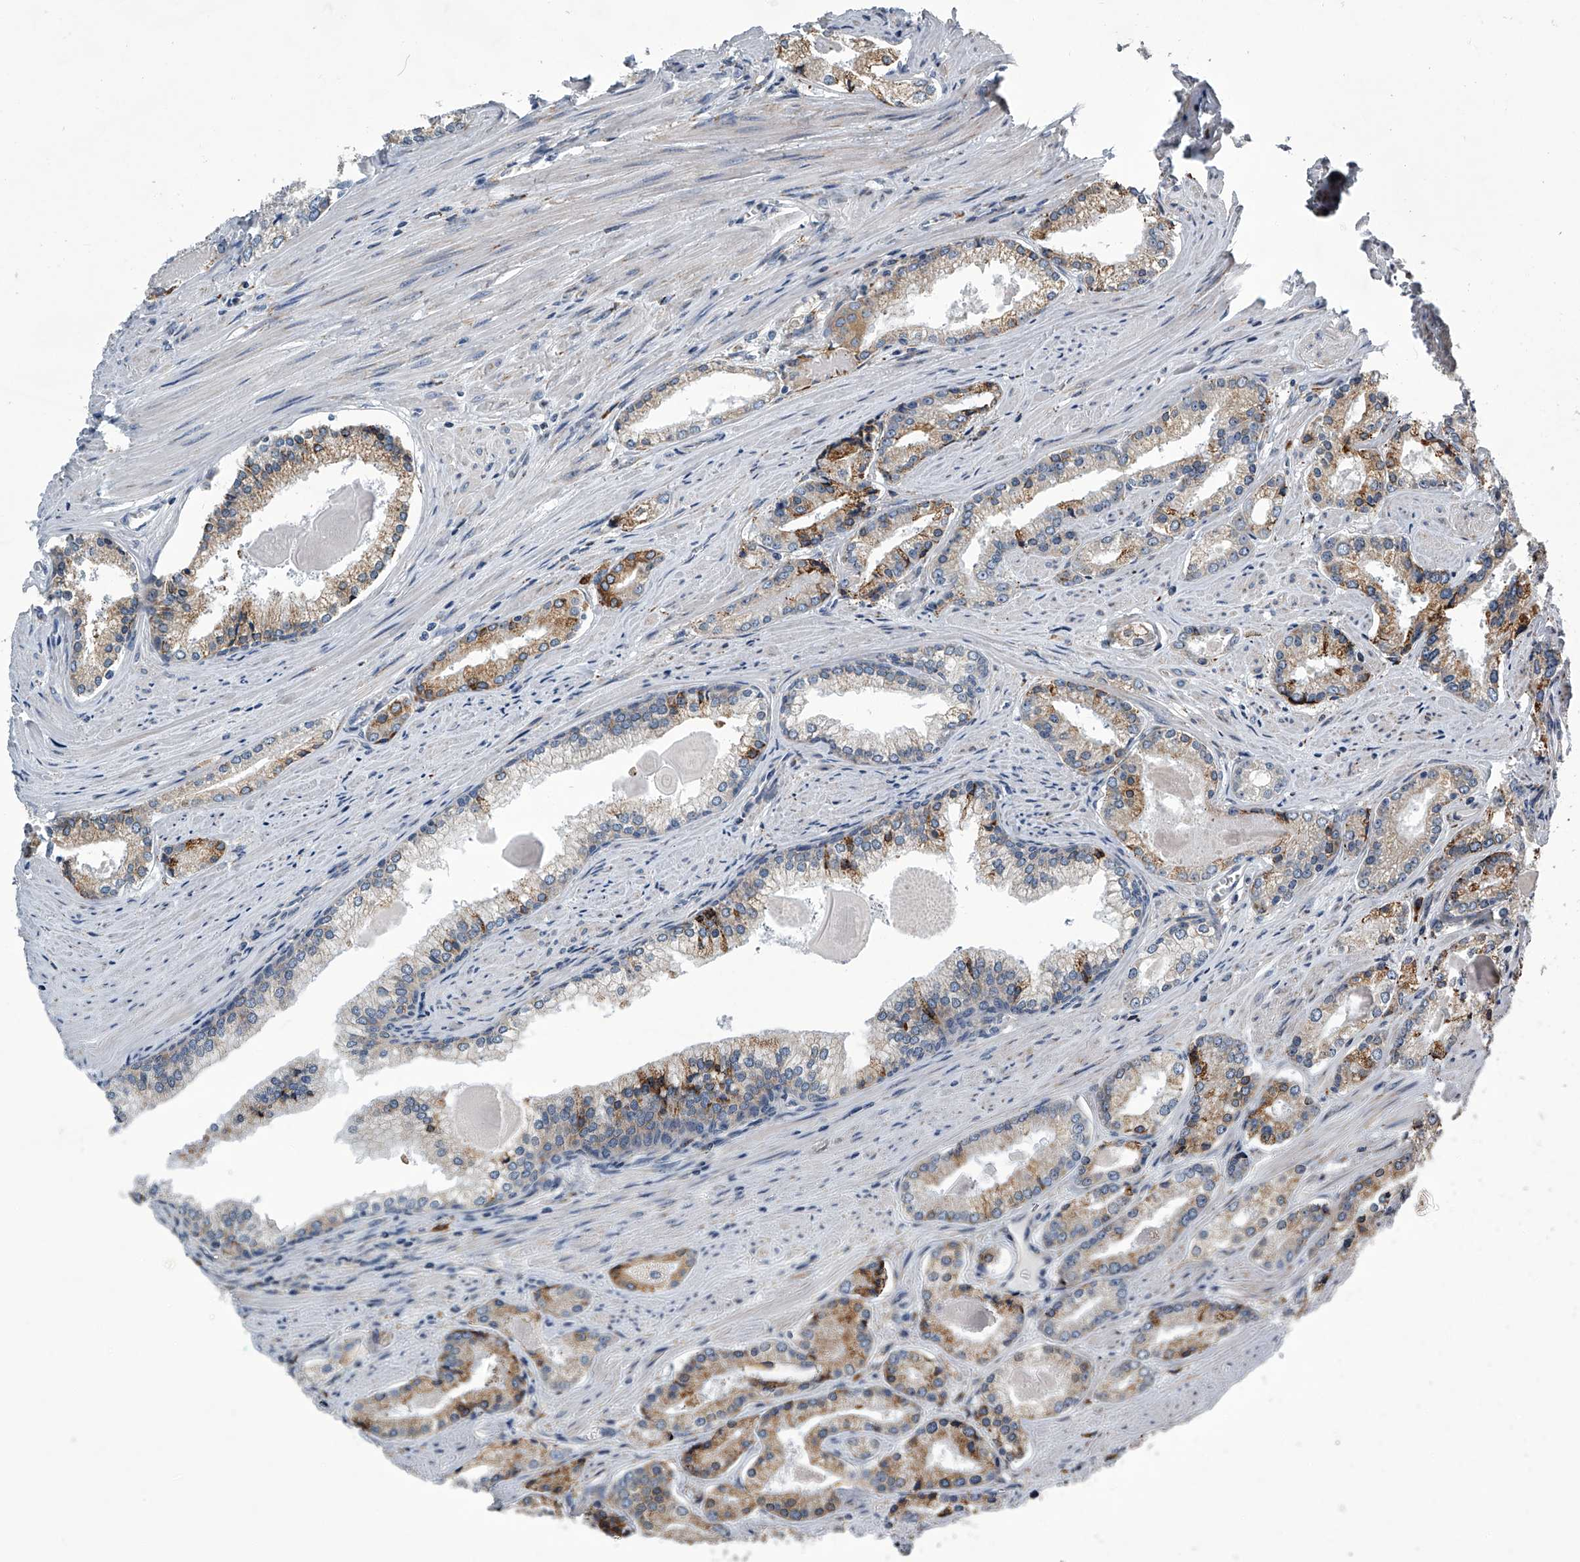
{"staining": {"intensity": "weak", "quantity": ">75%", "location": "cytoplasmic/membranous"}, "tissue": "prostate cancer", "cell_type": "Tumor cells", "image_type": "cancer", "snomed": [{"axis": "morphology", "description": "Adenocarcinoma, Low grade"}, {"axis": "topography", "description": "Prostate"}], "caption": "Weak cytoplasmic/membranous expression is present in approximately >75% of tumor cells in prostate cancer.", "gene": "TMEM63C", "patient": {"sex": "male", "age": 54}}